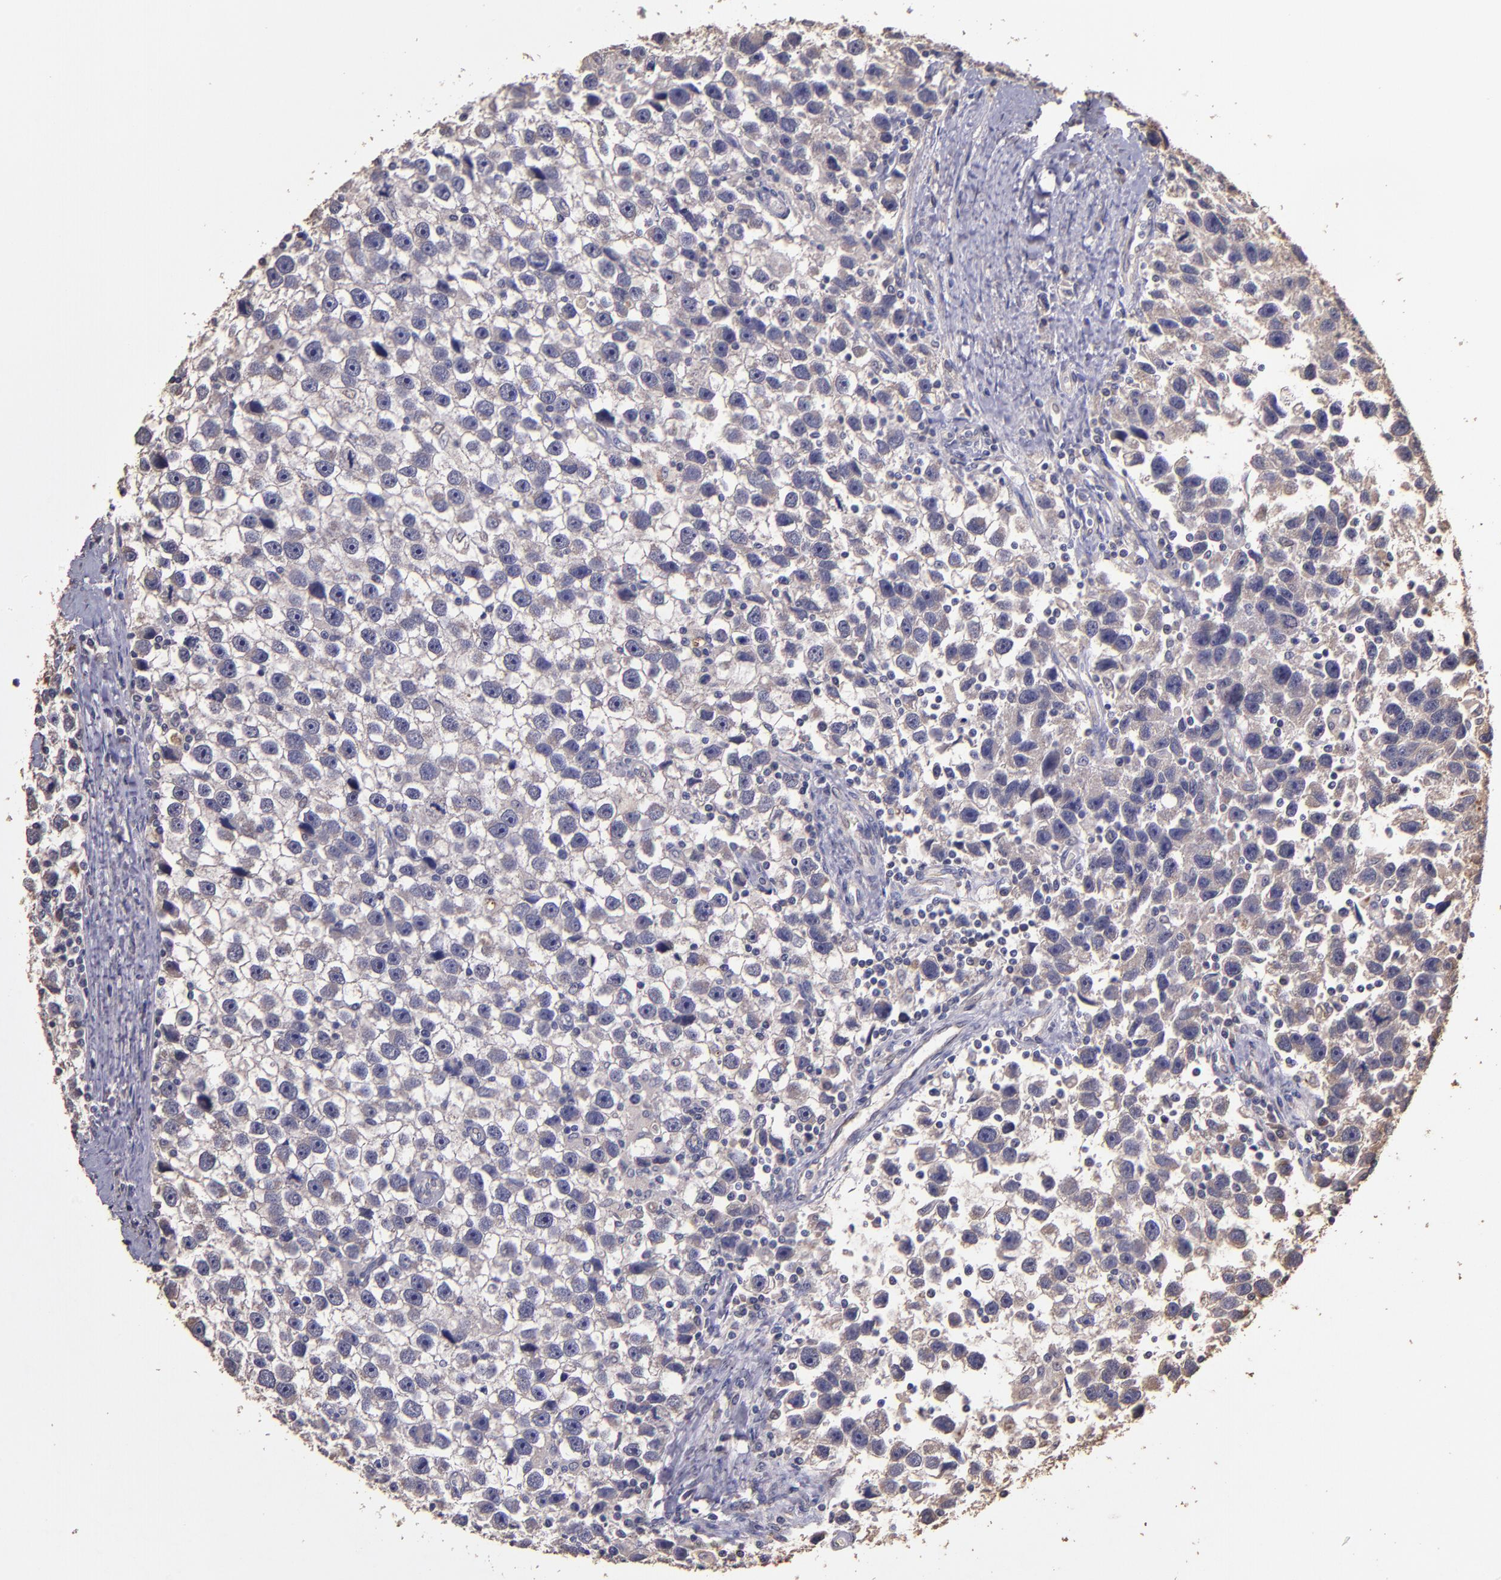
{"staining": {"intensity": "weak", "quantity": ">75%", "location": "cytoplasmic/membranous"}, "tissue": "testis cancer", "cell_type": "Tumor cells", "image_type": "cancer", "snomed": [{"axis": "morphology", "description": "Seminoma, NOS"}, {"axis": "topography", "description": "Testis"}], "caption": "Tumor cells show weak cytoplasmic/membranous positivity in about >75% of cells in testis cancer.", "gene": "HECTD1", "patient": {"sex": "male", "age": 43}}